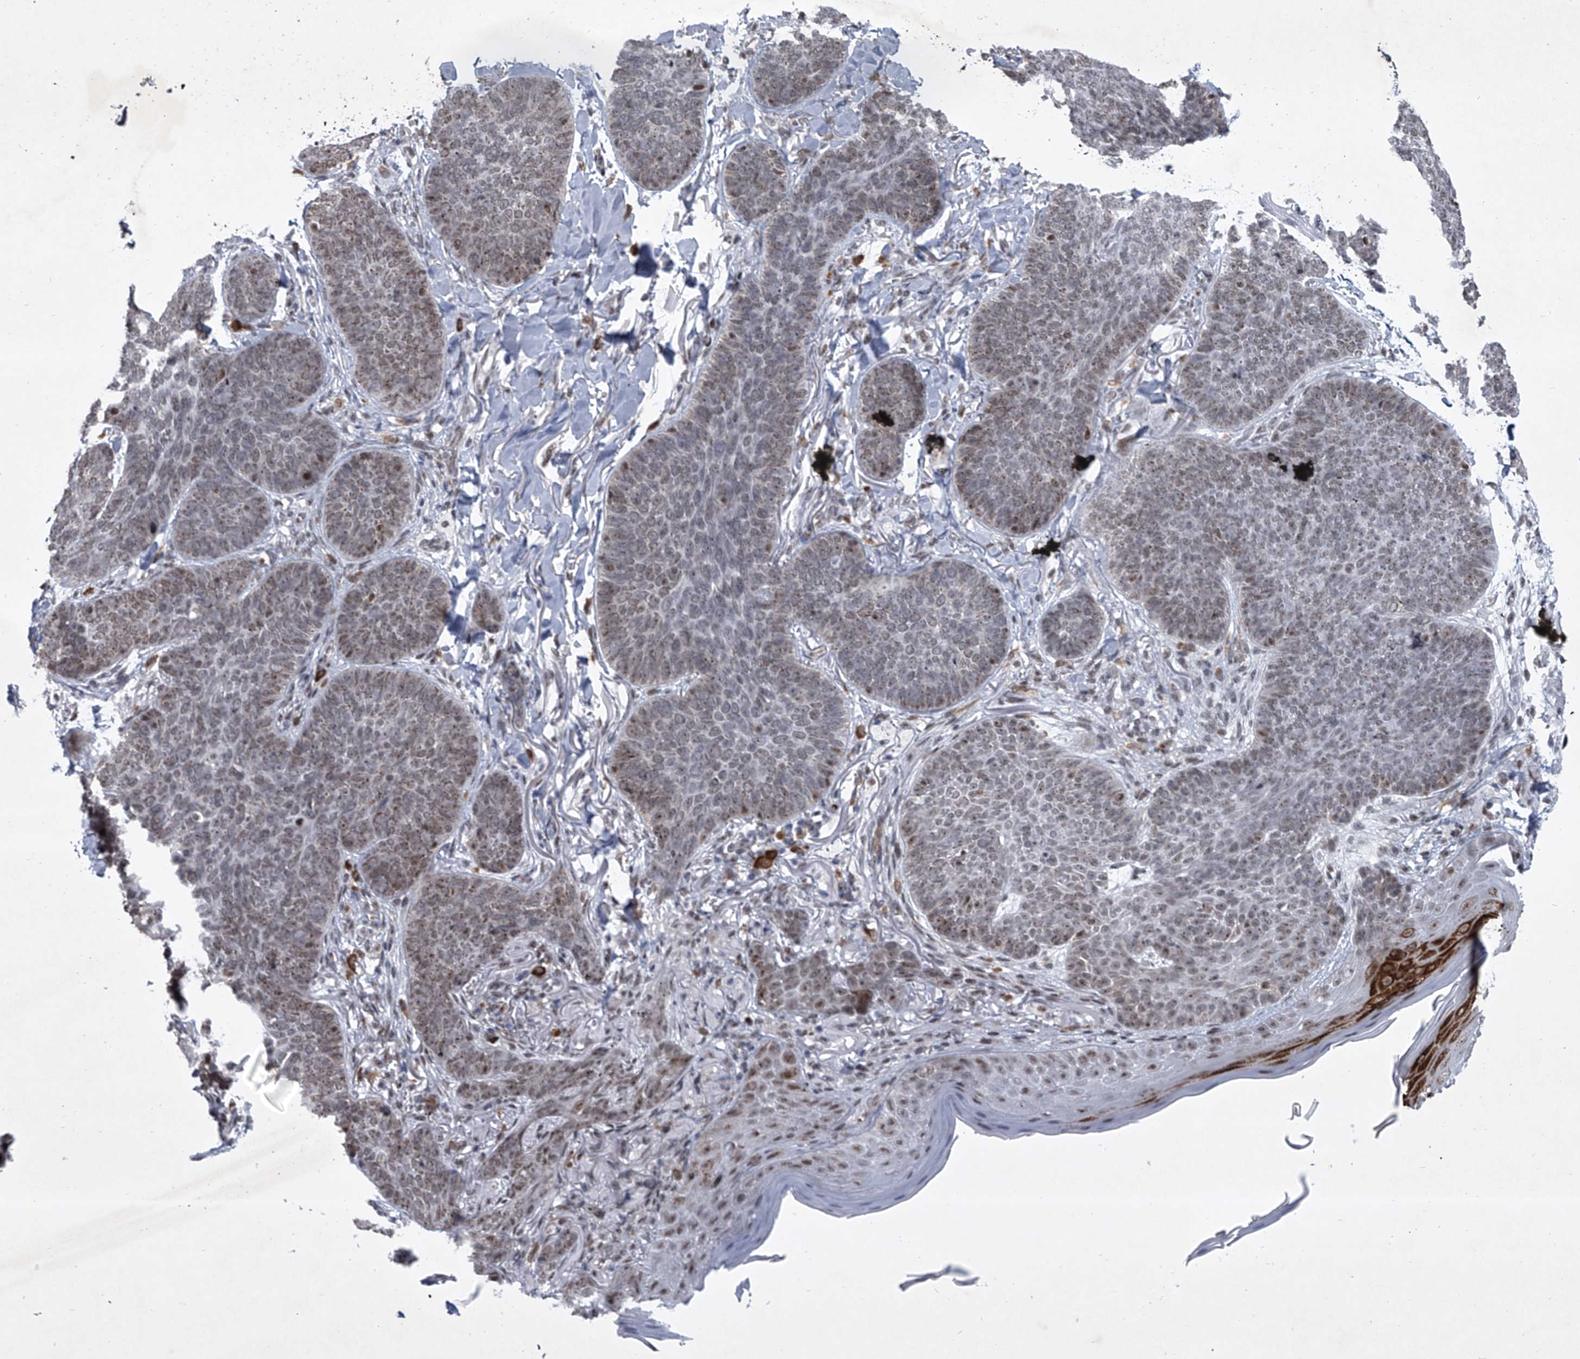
{"staining": {"intensity": "weak", "quantity": "25%-75%", "location": "nuclear"}, "tissue": "skin cancer", "cell_type": "Tumor cells", "image_type": "cancer", "snomed": [{"axis": "morphology", "description": "Basal cell carcinoma"}, {"axis": "topography", "description": "Skin"}], "caption": "Human skin basal cell carcinoma stained with a protein marker exhibits weak staining in tumor cells.", "gene": "MLLT1", "patient": {"sex": "male", "age": 85}}